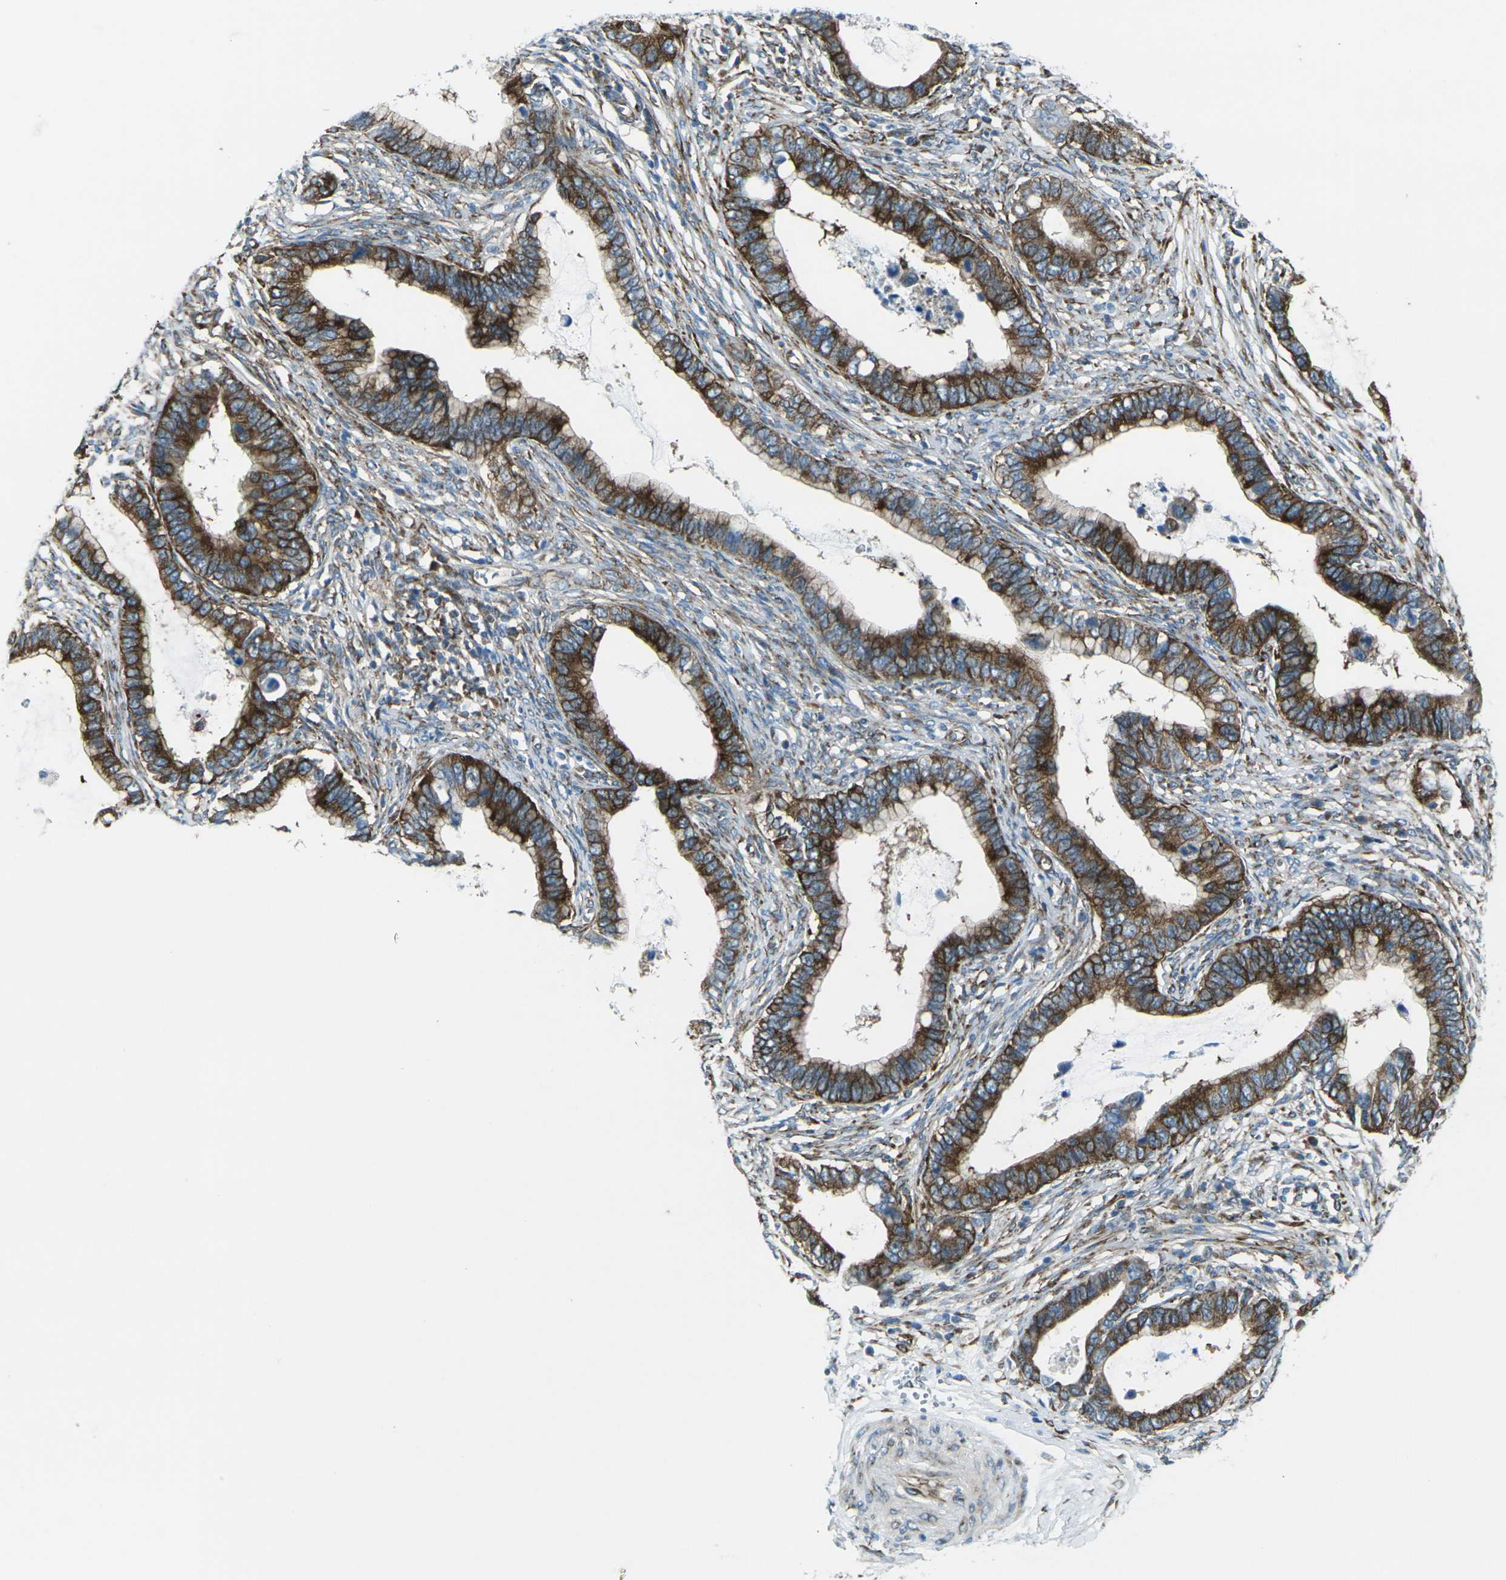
{"staining": {"intensity": "strong", "quantity": ">75%", "location": "cytoplasmic/membranous"}, "tissue": "cervical cancer", "cell_type": "Tumor cells", "image_type": "cancer", "snomed": [{"axis": "morphology", "description": "Adenocarcinoma, NOS"}, {"axis": "topography", "description": "Cervix"}], "caption": "IHC image of cervical cancer (adenocarcinoma) stained for a protein (brown), which demonstrates high levels of strong cytoplasmic/membranous expression in about >75% of tumor cells.", "gene": "CELSR2", "patient": {"sex": "female", "age": 44}}